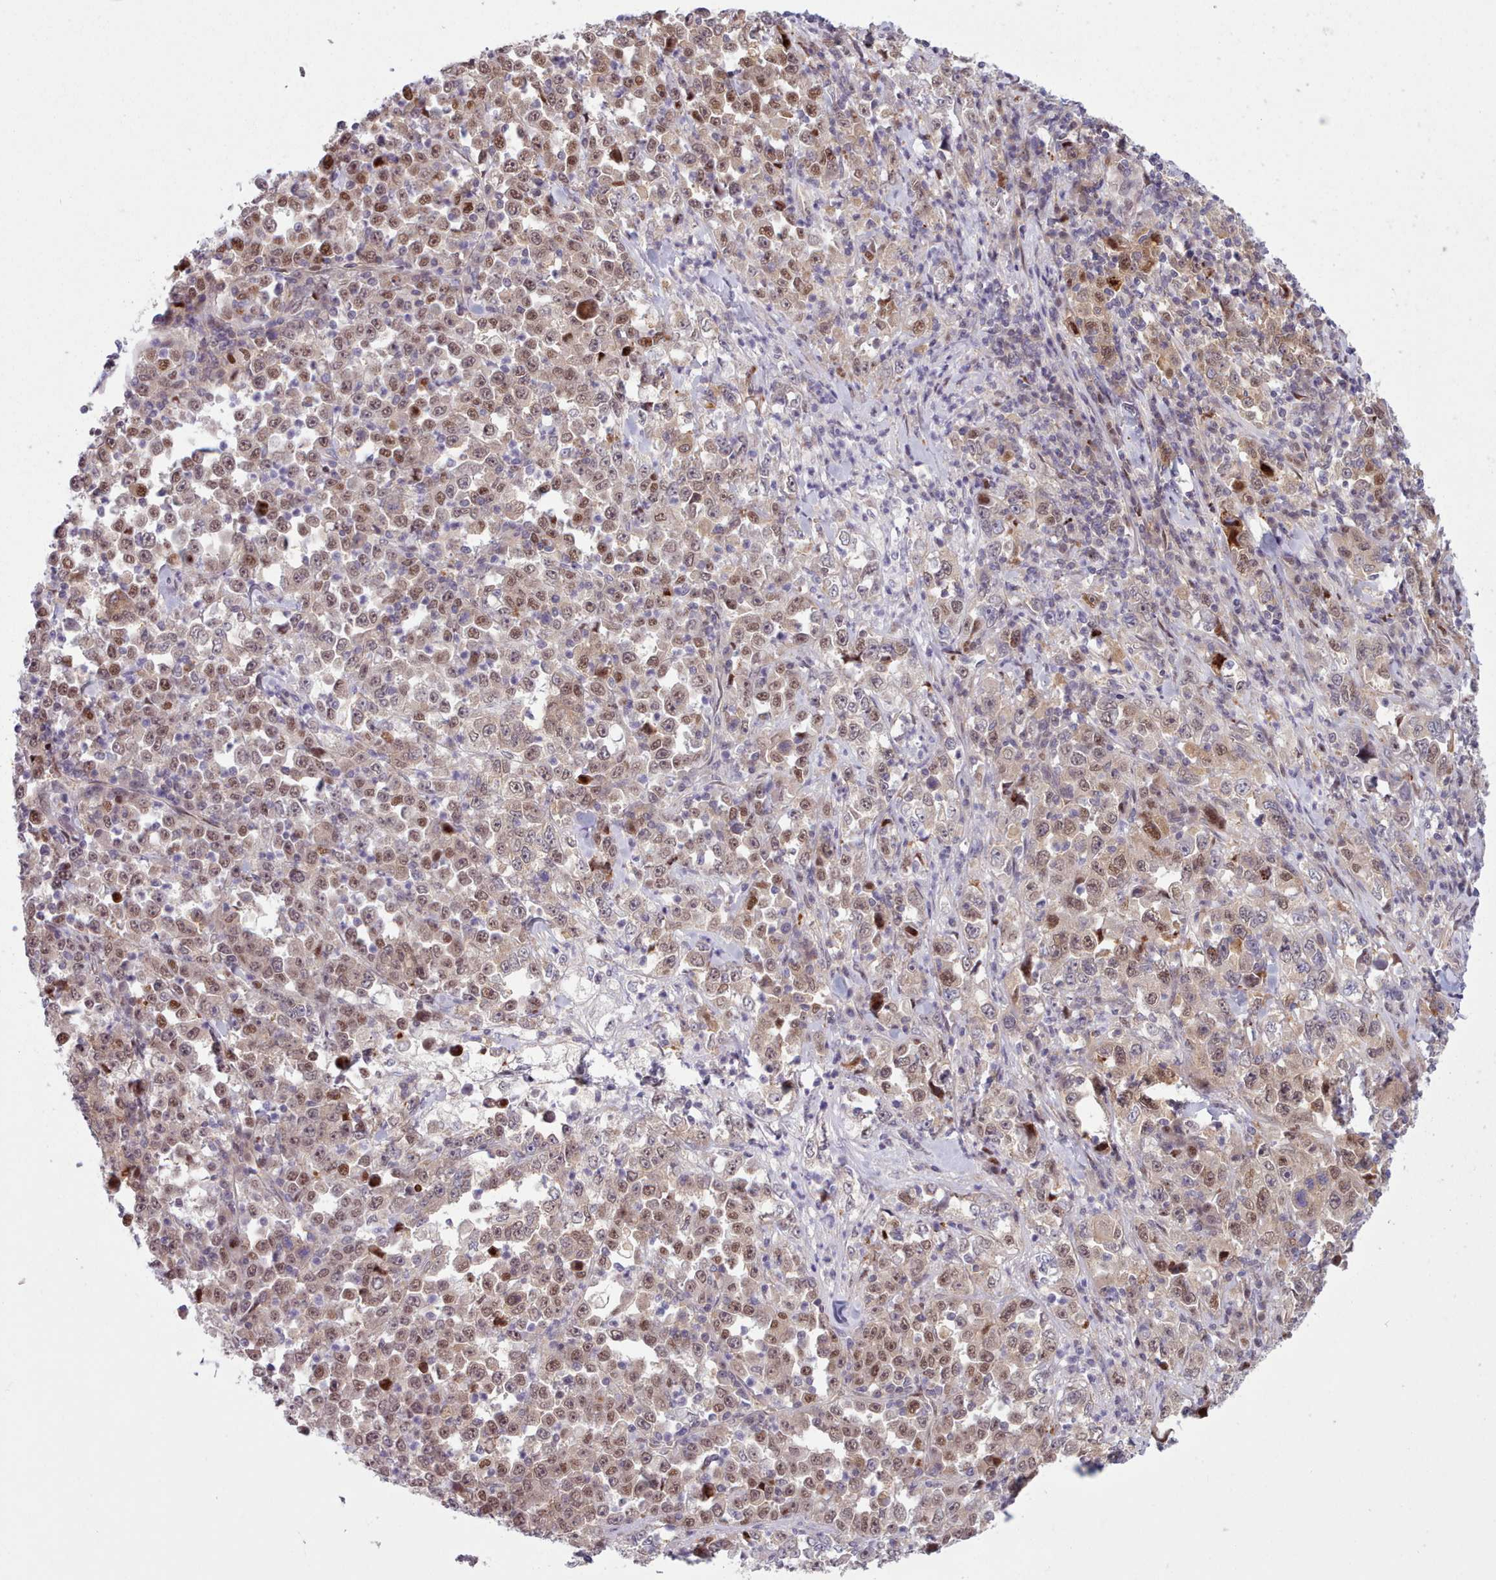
{"staining": {"intensity": "moderate", "quantity": ">75%", "location": "cytoplasmic/membranous,nuclear"}, "tissue": "stomach cancer", "cell_type": "Tumor cells", "image_type": "cancer", "snomed": [{"axis": "morphology", "description": "Normal tissue, NOS"}, {"axis": "morphology", "description": "Adenocarcinoma, NOS"}, {"axis": "topography", "description": "Stomach, upper"}, {"axis": "topography", "description": "Stomach"}], "caption": "Immunohistochemical staining of stomach adenocarcinoma displays medium levels of moderate cytoplasmic/membranous and nuclear staining in about >75% of tumor cells.", "gene": "KBTBD7", "patient": {"sex": "male", "age": 59}}